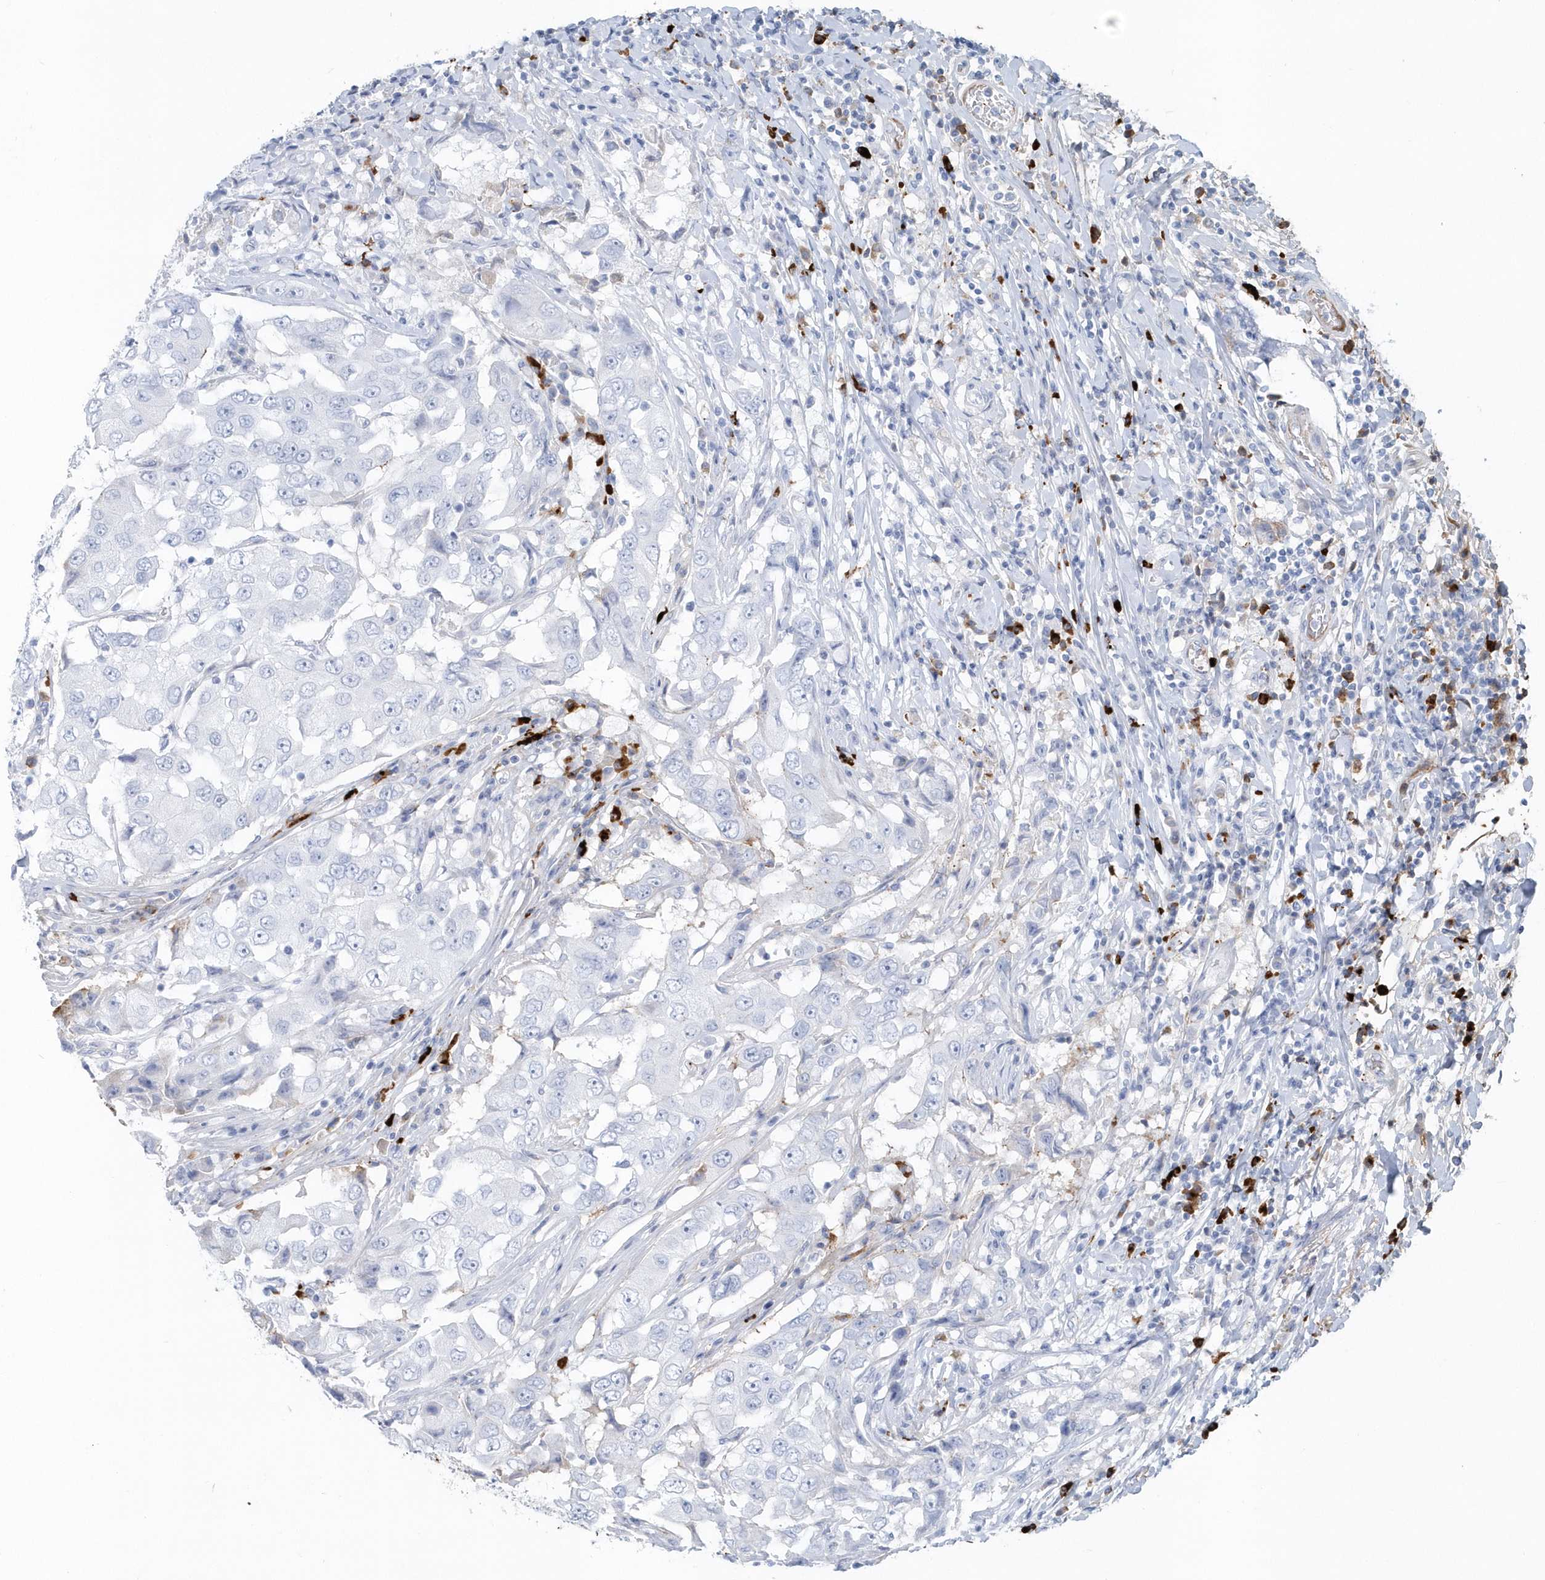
{"staining": {"intensity": "negative", "quantity": "none", "location": "none"}, "tissue": "breast cancer", "cell_type": "Tumor cells", "image_type": "cancer", "snomed": [{"axis": "morphology", "description": "Duct carcinoma"}, {"axis": "topography", "description": "Breast"}], "caption": "IHC histopathology image of neoplastic tissue: intraductal carcinoma (breast) stained with DAB (3,3'-diaminobenzidine) demonstrates no significant protein positivity in tumor cells.", "gene": "JCHAIN", "patient": {"sex": "female", "age": 27}}